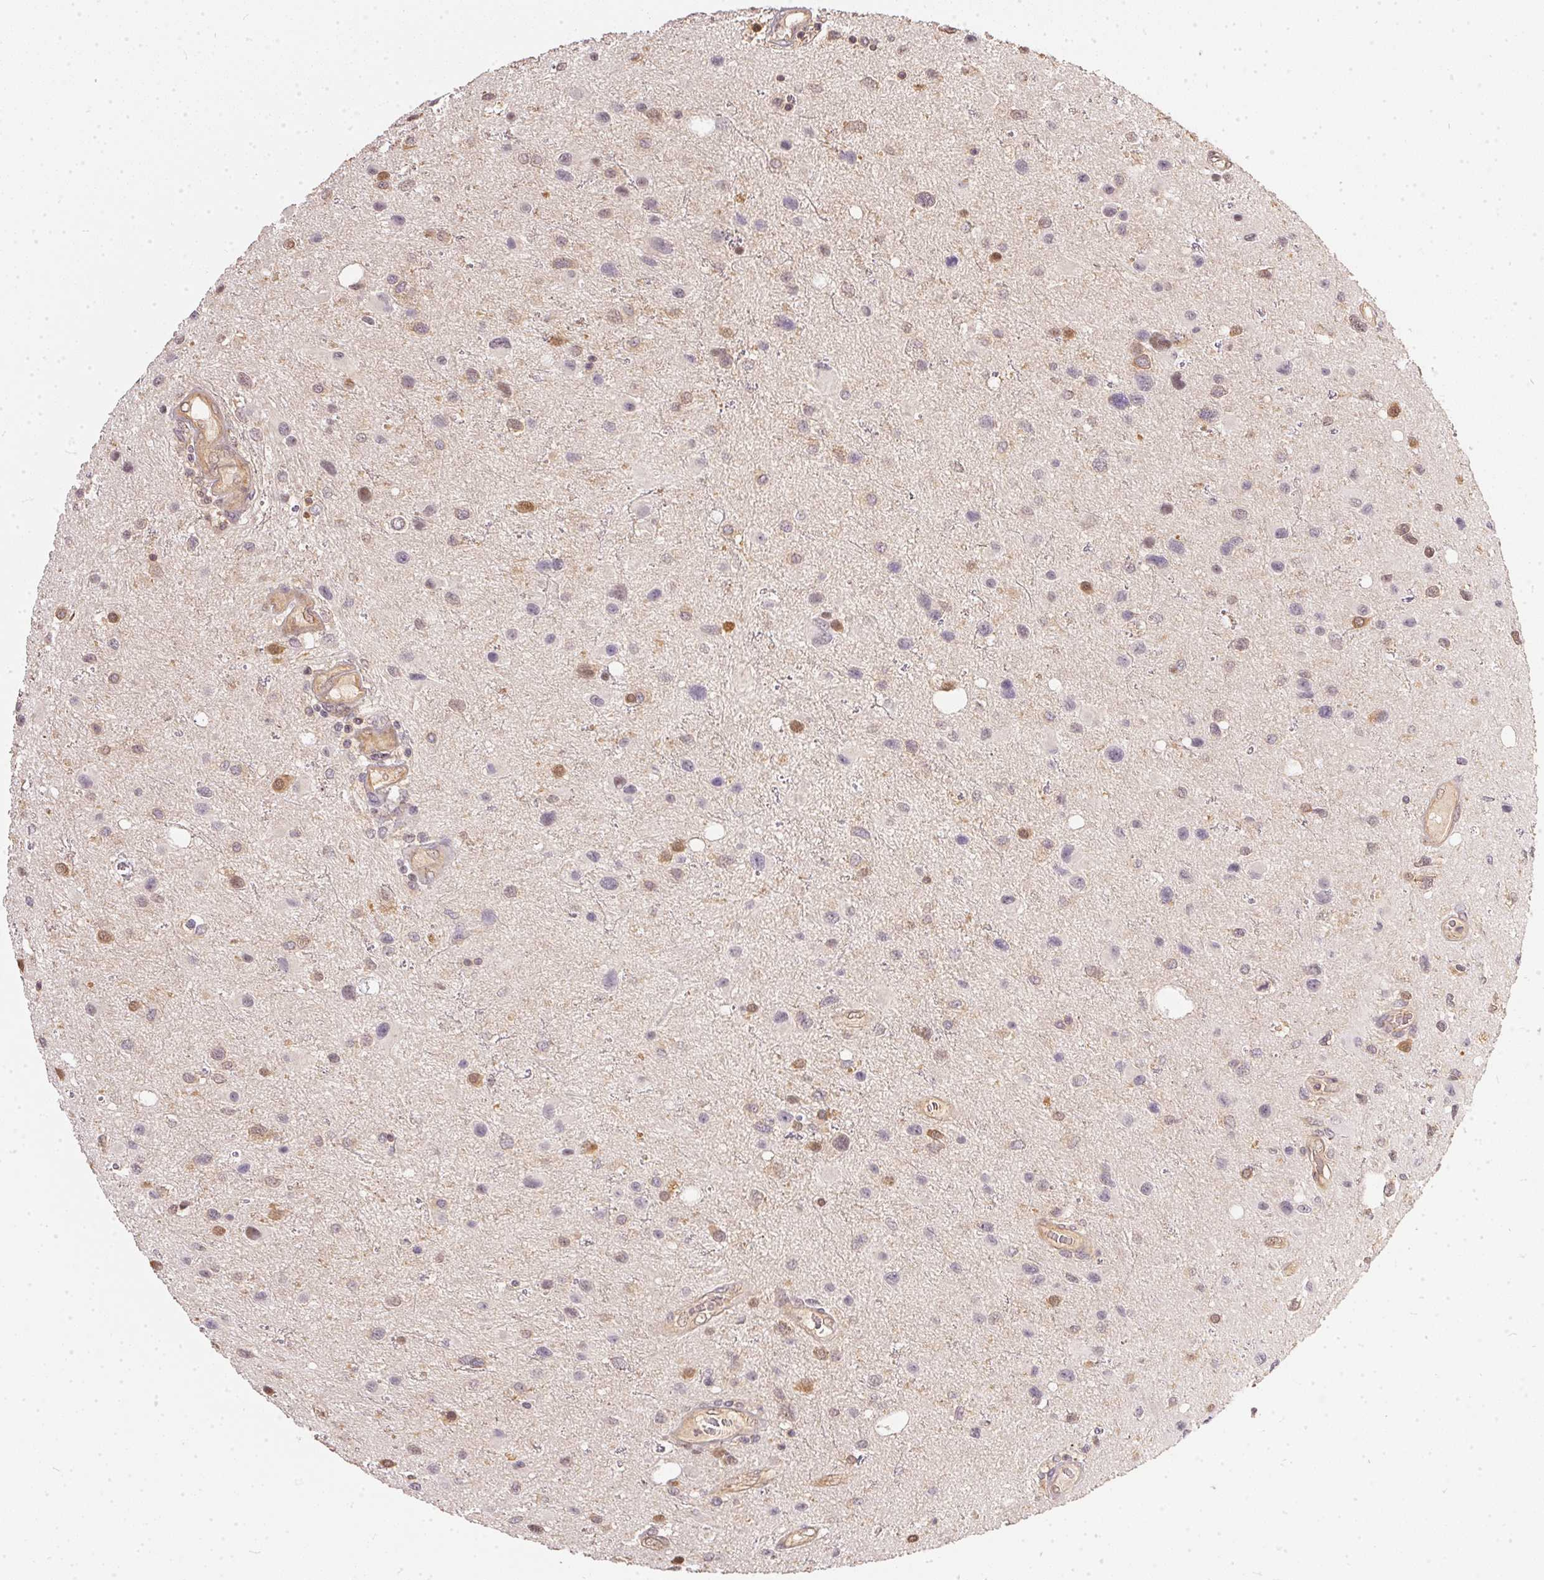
{"staining": {"intensity": "negative", "quantity": "none", "location": "none"}, "tissue": "glioma", "cell_type": "Tumor cells", "image_type": "cancer", "snomed": [{"axis": "morphology", "description": "Glioma, malignant, Low grade"}, {"axis": "topography", "description": "Brain"}], "caption": "DAB (3,3'-diaminobenzidine) immunohistochemical staining of malignant glioma (low-grade) demonstrates no significant positivity in tumor cells. The staining was performed using DAB to visualize the protein expression in brown, while the nuclei were stained in blue with hematoxylin (Magnification: 20x).", "gene": "BLMH", "patient": {"sex": "female", "age": 32}}